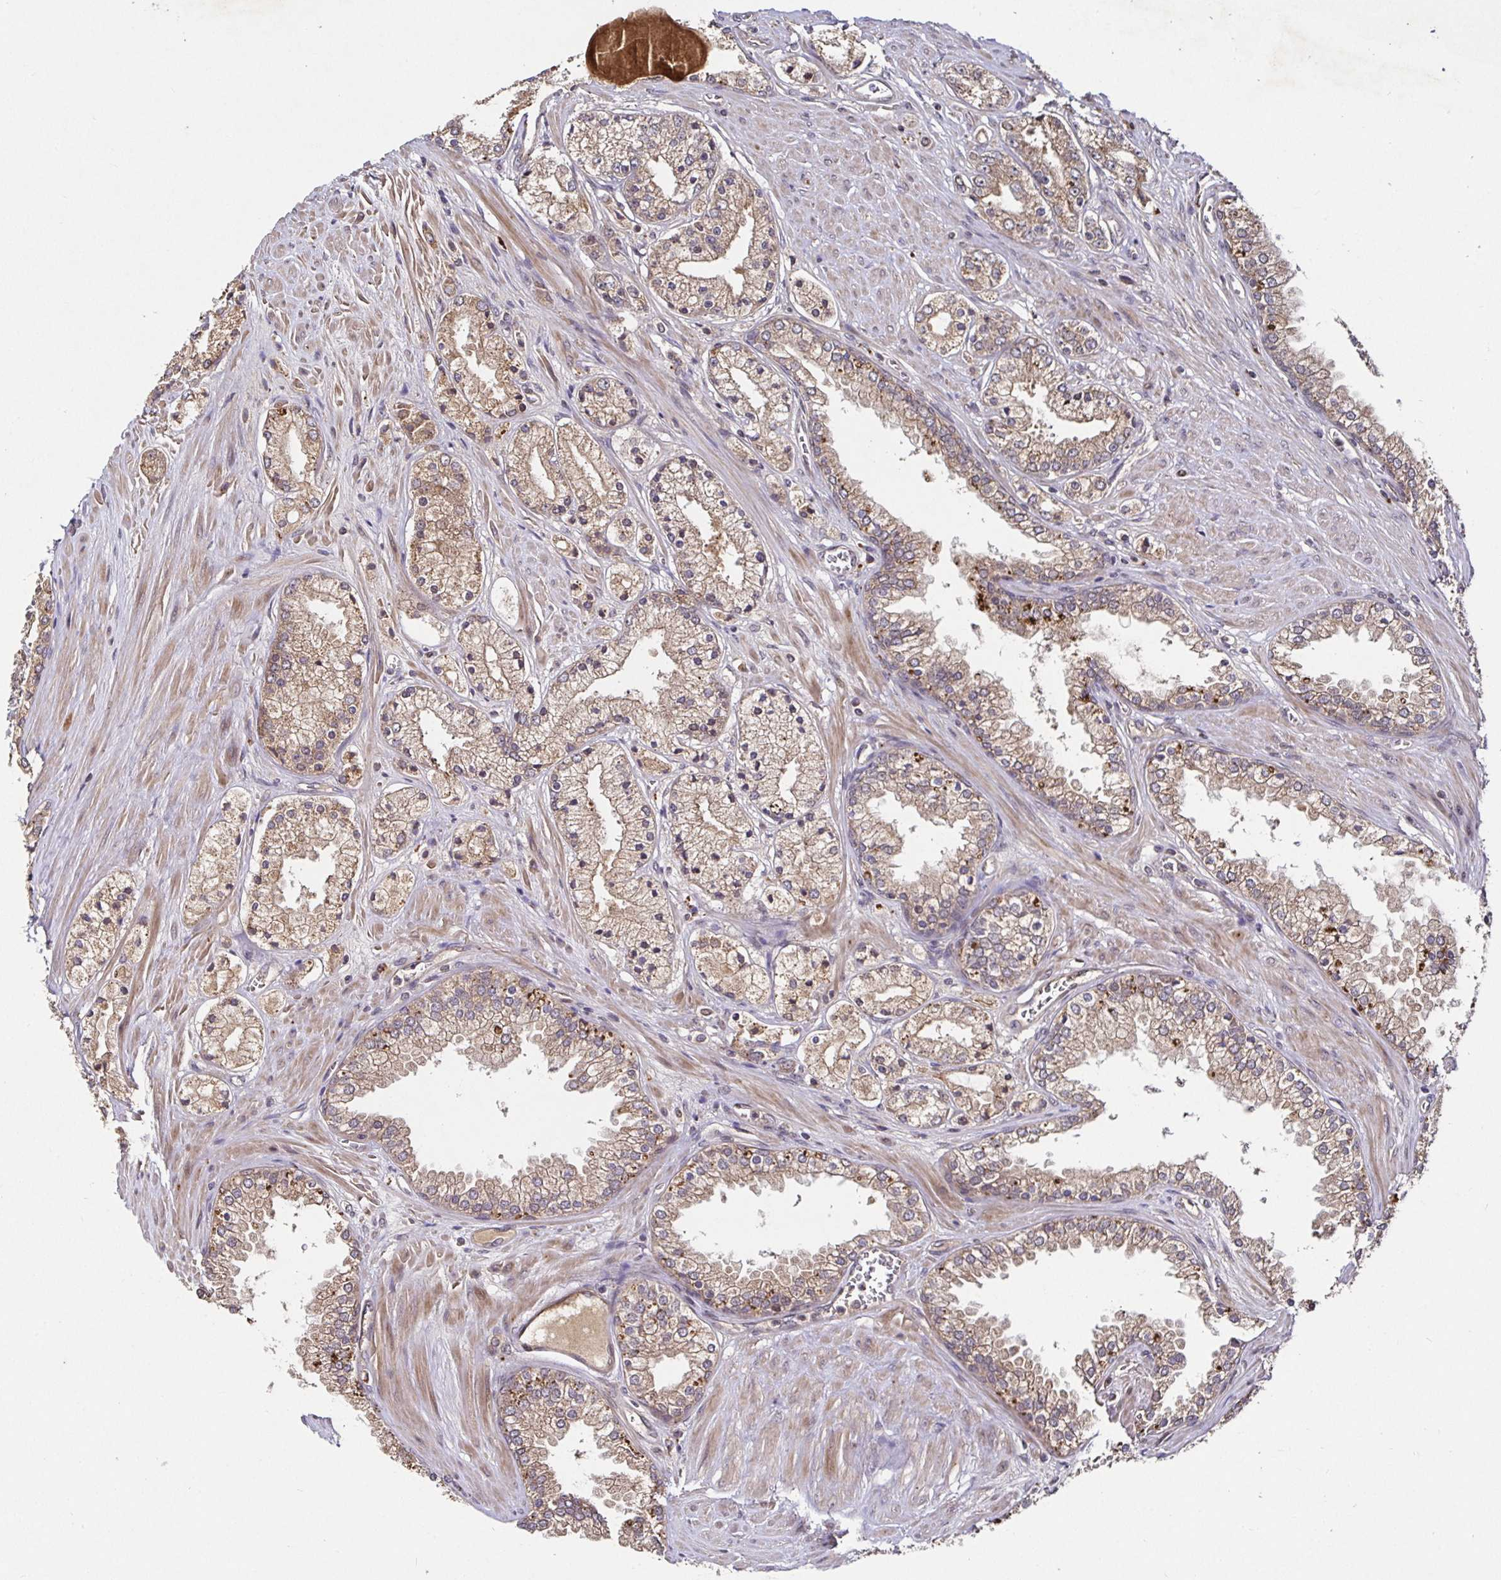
{"staining": {"intensity": "weak", "quantity": ">75%", "location": "cytoplasmic/membranous"}, "tissue": "prostate cancer", "cell_type": "Tumor cells", "image_type": "cancer", "snomed": [{"axis": "morphology", "description": "Adenocarcinoma, High grade"}, {"axis": "topography", "description": "Prostate"}], "caption": "IHC of prostate high-grade adenocarcinoma exhibits low levels of weak cytoplasmic/membranous staining in approximately >75% of tumor cells. Nuclei are stained in blue.", "gene": "SMYD3", "patient": {"sex": "male", "age": 66}}